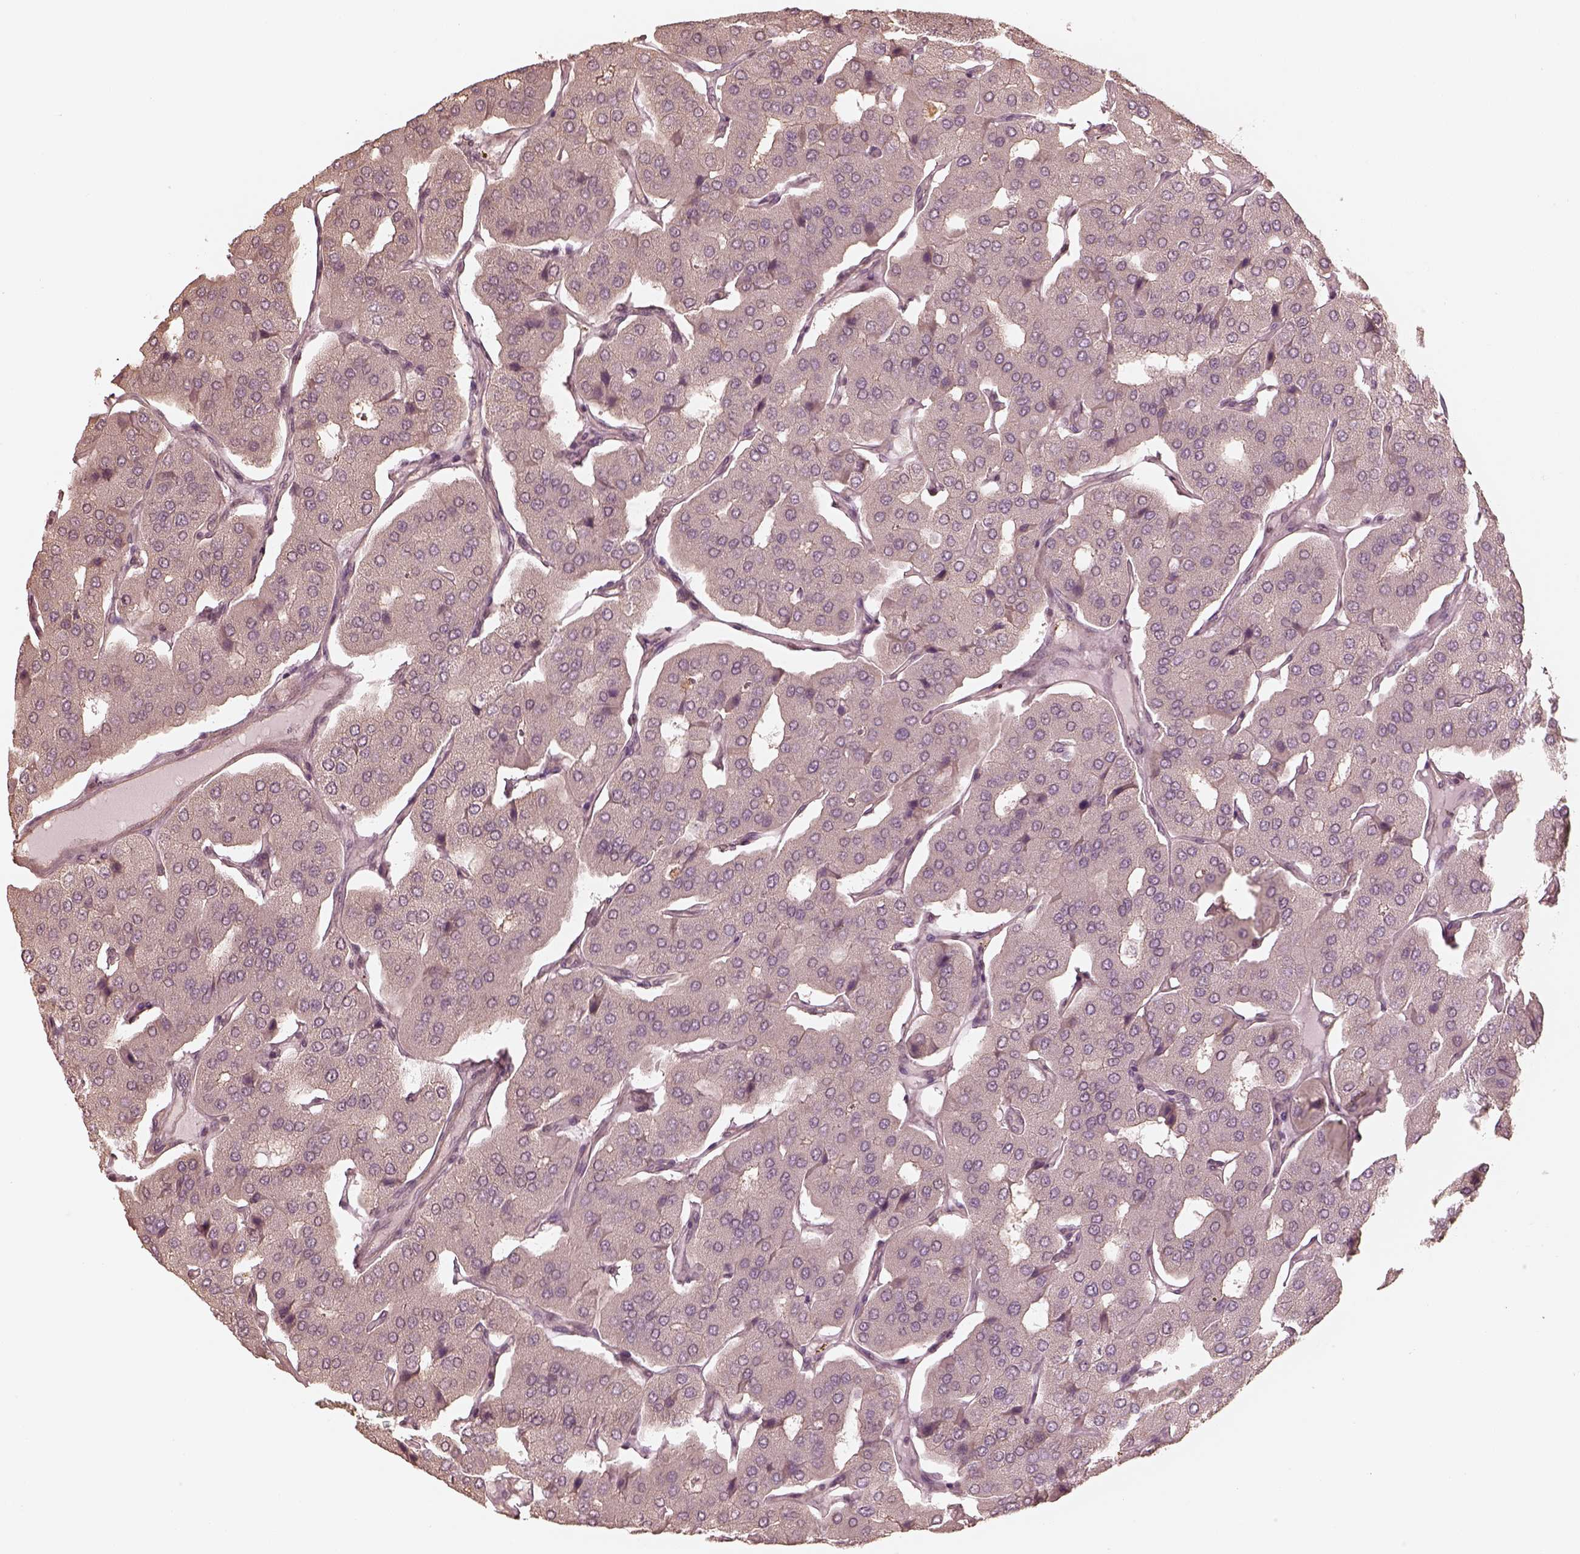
{"staining": {"intensity": "negative", "quantity": "none", "location": "none"}, "tissue": "parathyroid gland", "cell_type": "Glandular cells", "image_type": "normal", "snomed": [{"axis": "morphology", "description": "Normal tissue, NOS"}, {"axis": "morphology", "description": "Adenoma, NOS"}, {"axis": "topography", "description": "Parathyroid gland"}], "caption": "Glandular cells are negative for brown protein staining in normal parathyroid gland. The staining is performed using DAB brown chromogen with nuclei counter-stained in using hematoxylin.", "gene": "KIF5C", "patient": {"sex": "female", "age": 86}}